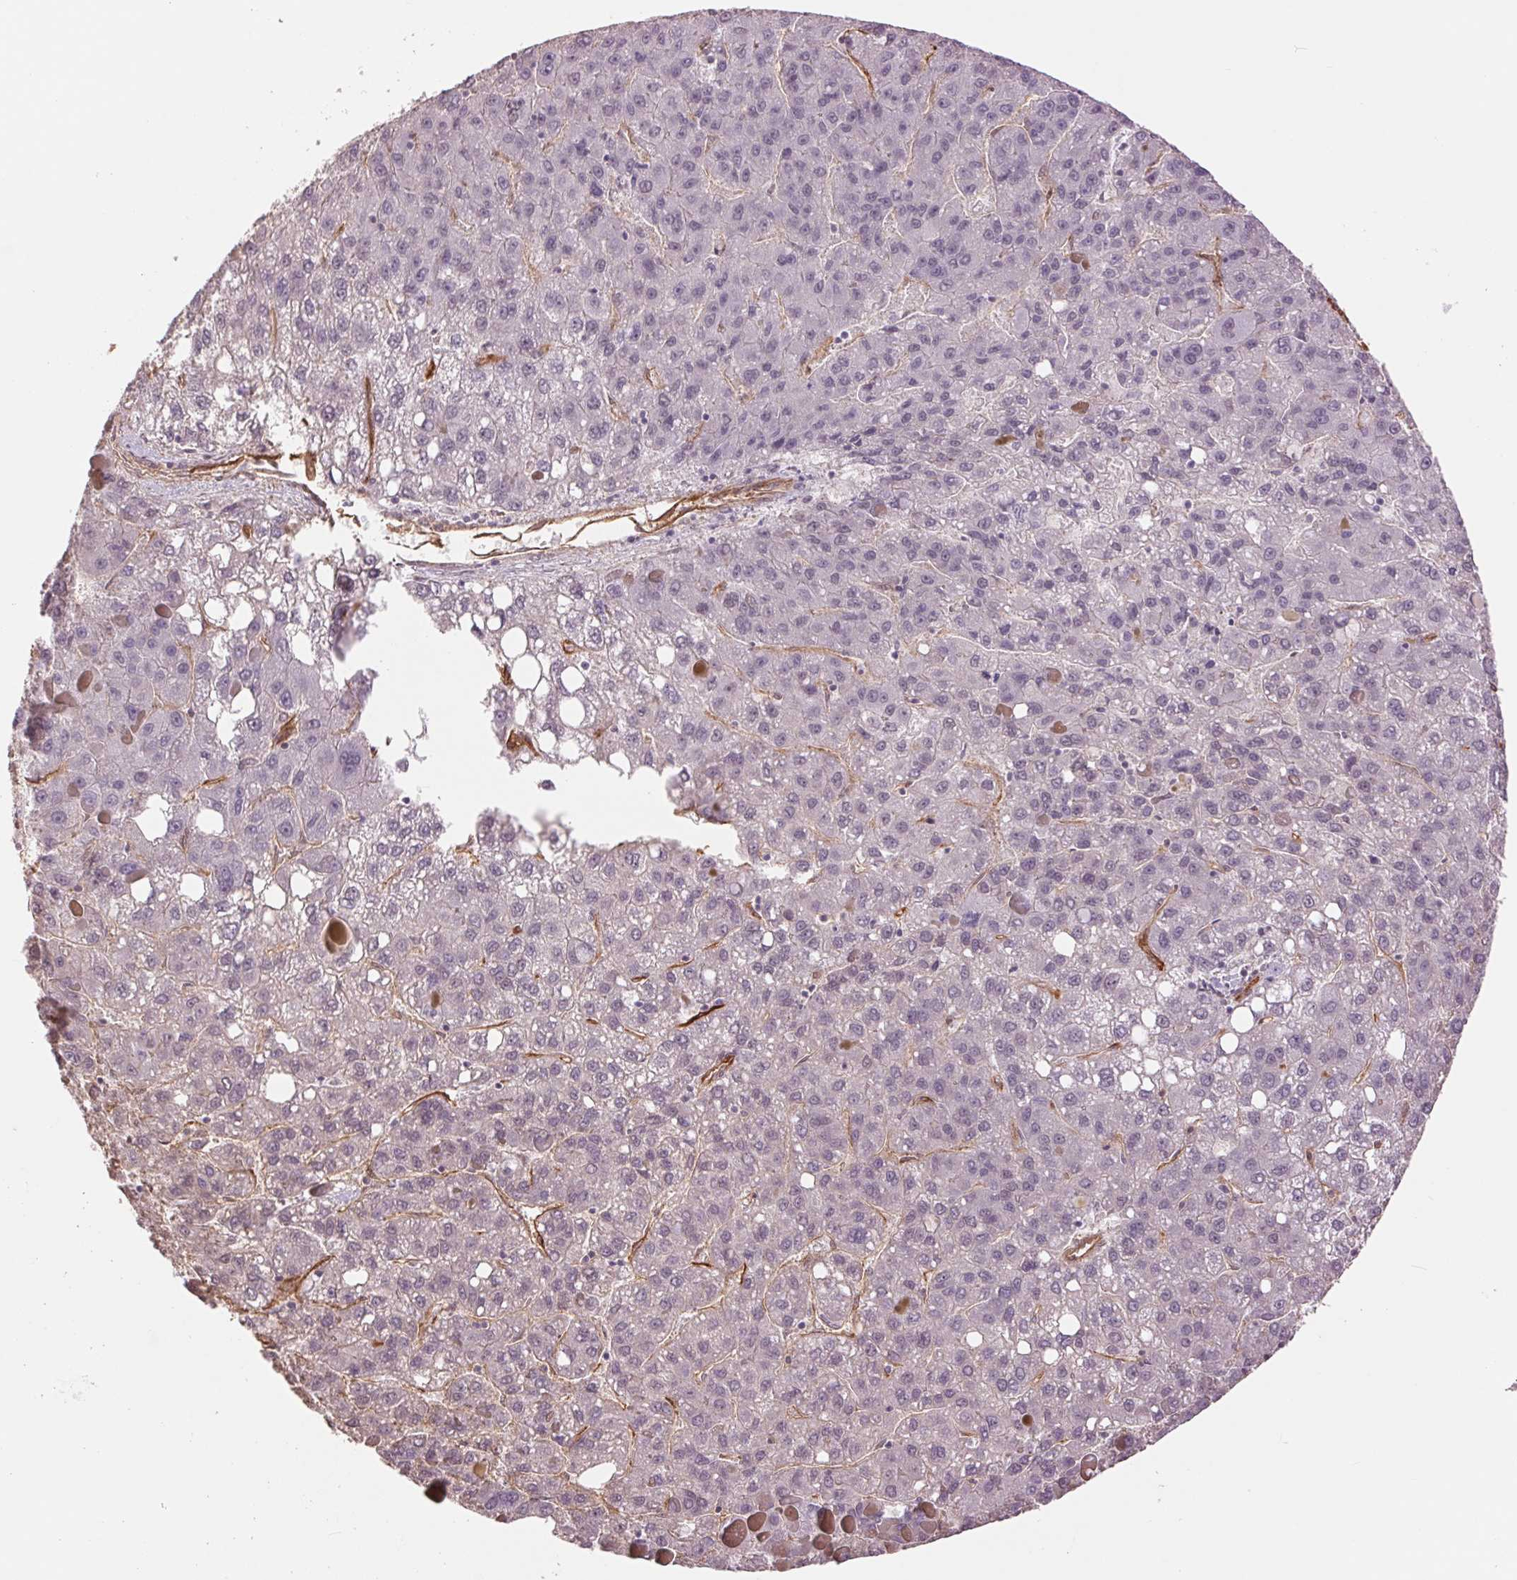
{"staining": {"intensity": "negative", "quantity": "none", "location": "none"}, "tissue": "liver cancer", "cell_type": "Tumor cells", "image_type": "cancer", "snomed": [{"axis": "morphology", "description": "Carcinoma, Hepatocellular, NOS"}, {"axis": "topography", "description": "Liver"}], "caption": "Liver hepatocellular carcinoma stained for a protein using IHC exhibits no staining tumor cells.", "gene": "PALM", "patient": {"sex": "female", "age": 82}}